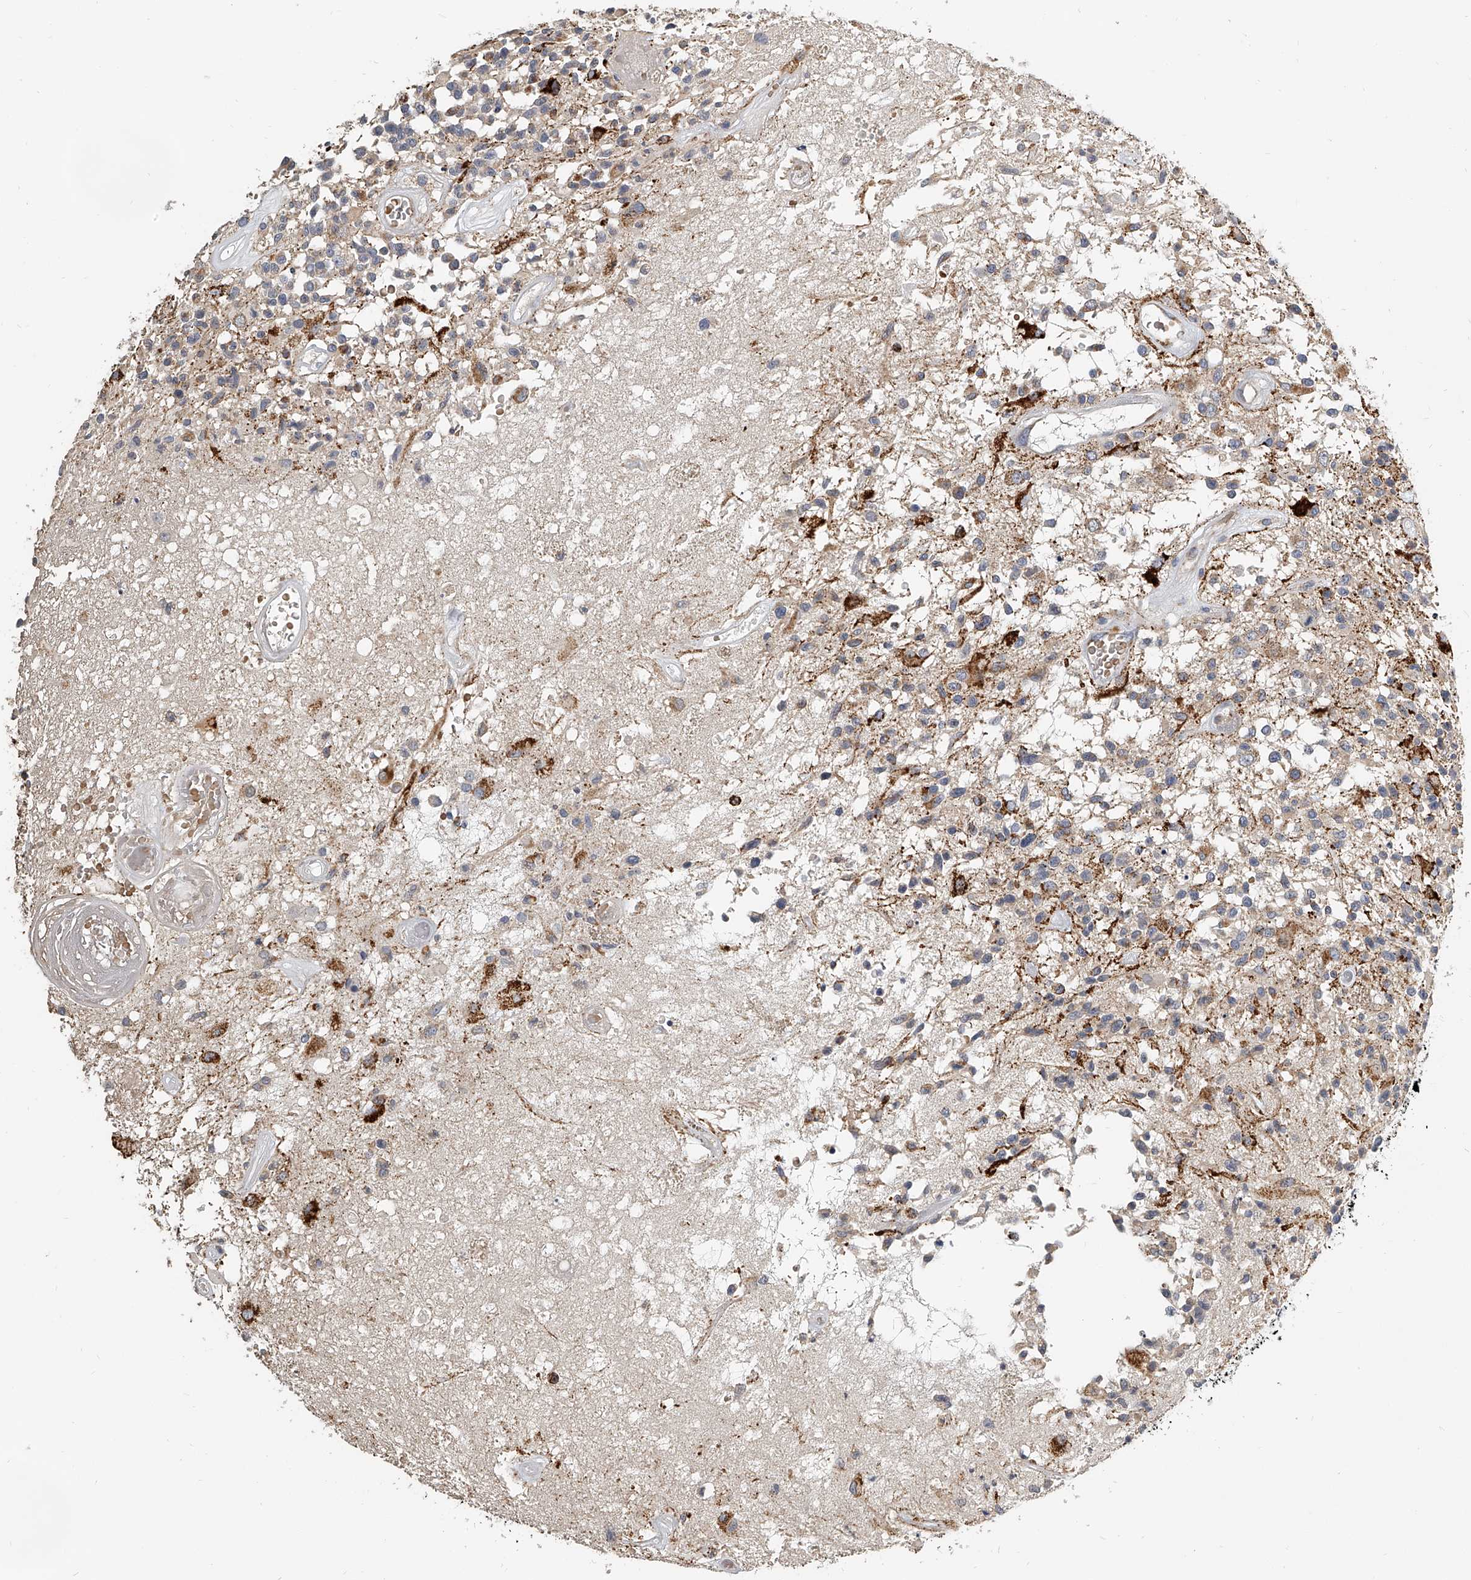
{"staining": {"intensity": "moderate", "quantity": "<25%", "location": "cytoplasmic/membranous"}, "tissue": "glioma", "cell_type": "Tumor cells", "image_type": "cancer", "snomed": [{"axis": "morphology", "description": "Glioma, malignant, High grade"}, {"axis": "morphology", "description": "Glioblastoma, NOS"}, {"axis": "topography", "description": "Brain"}], "caption": "Approximately <25% of tumor cells in malignant glioma (high-grade) reveal moderate cytoplasmic/membranous protein staining as visualized by brown immunohistochemical staining.", "gene": "KLHL7", "patient": {"sex": "male", "age": 60}}